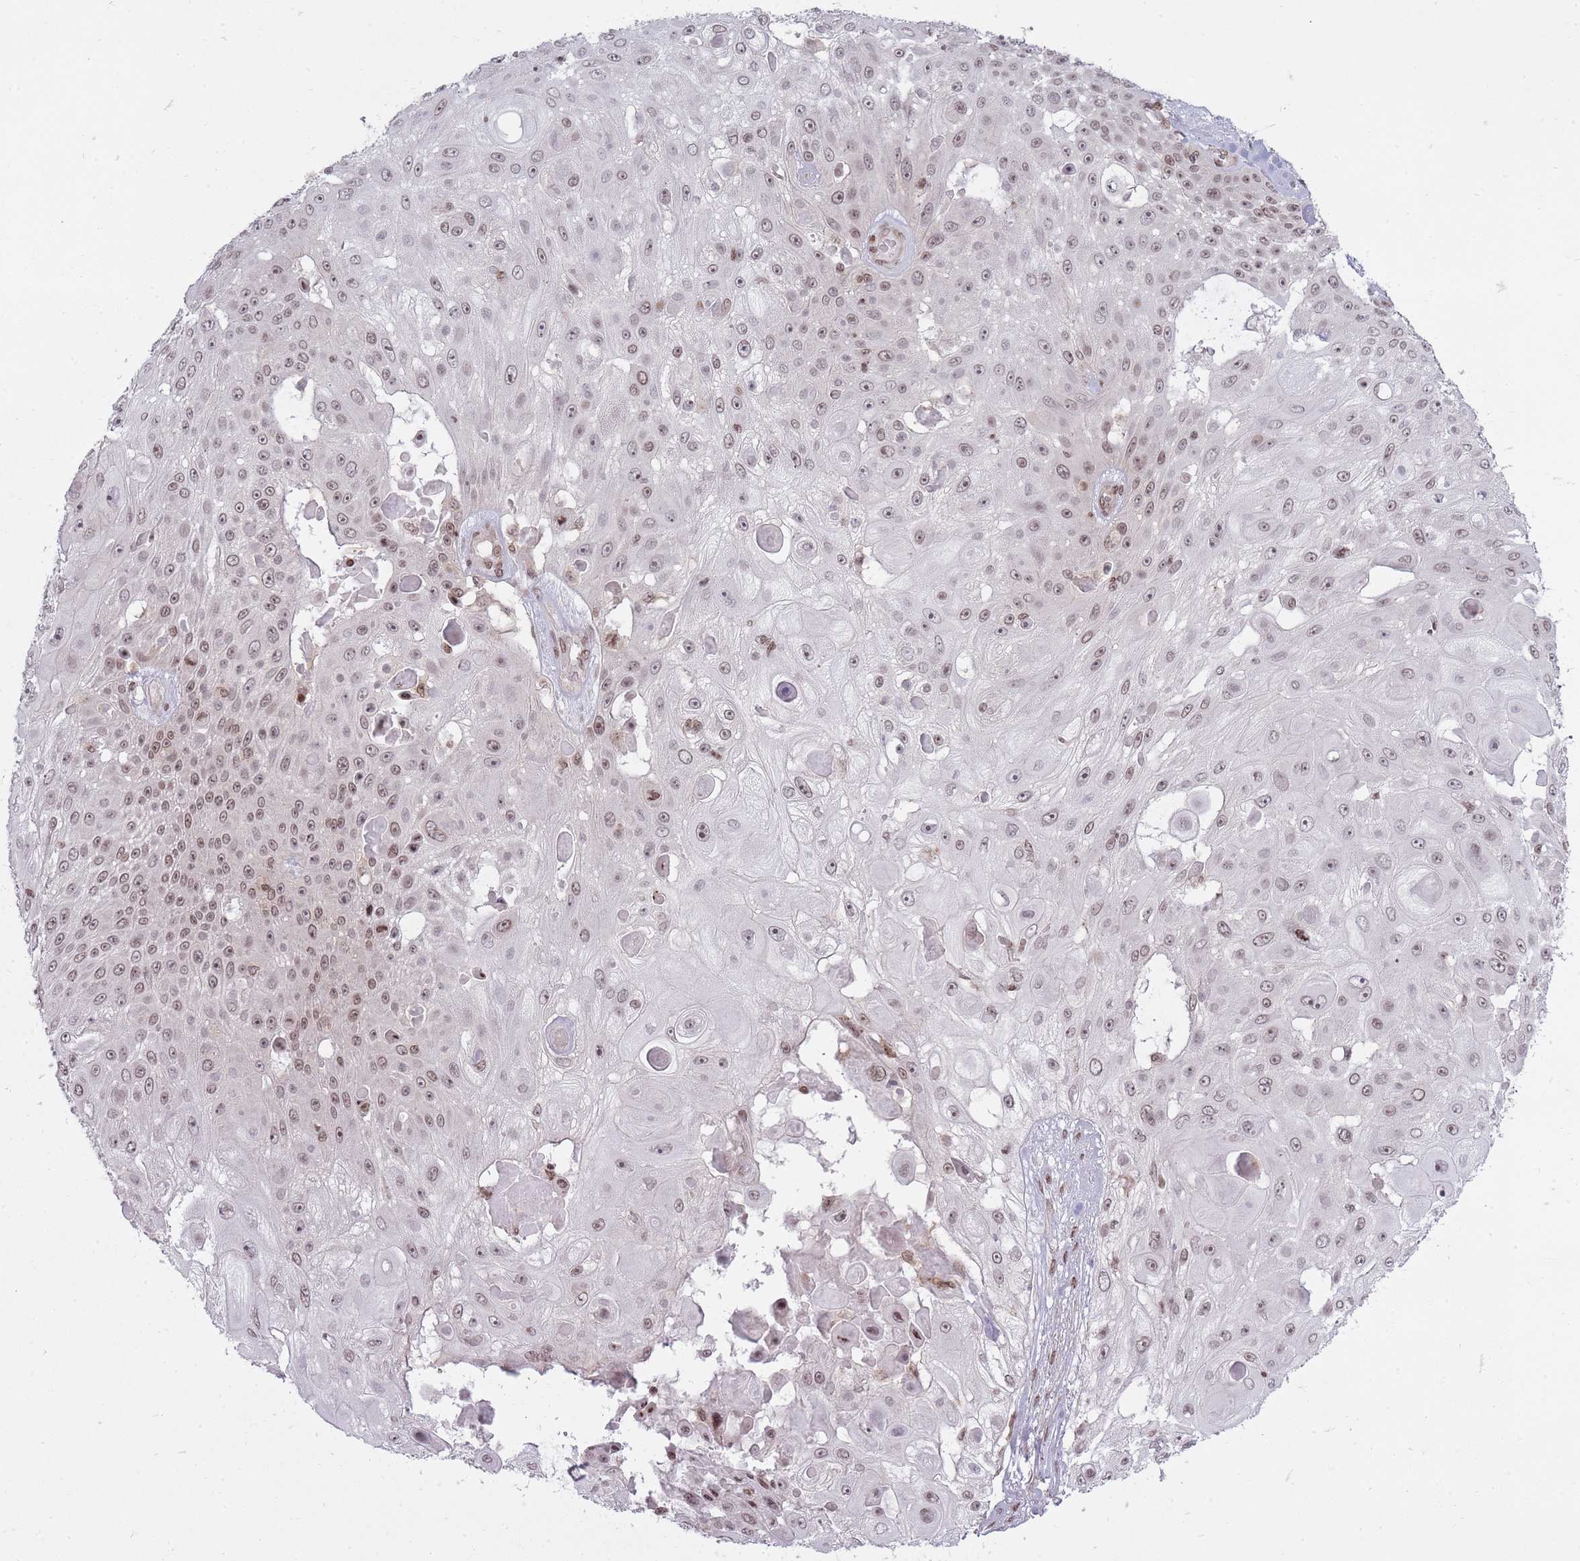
{"staining": {"intensity": "weak", "quantity": "25%-75%", "location": "nuclear"}, "tissue": "skin cancer", "cell_type": "Tumor cells", "image_type": "cancer", "snomed": [{"axis": "morphology", "description": "Squamous cell carcinoma, NOS"}, {"axis": "topography", "description": "Skin"}], "caption": "Protein staining of squamous cell carcinoma (skin) tissue exhibits weak nuclear expression in about 25%-75% of tumor cells.", "gene": "TMC6", "patient": {"sex": "female", "age": 86}}